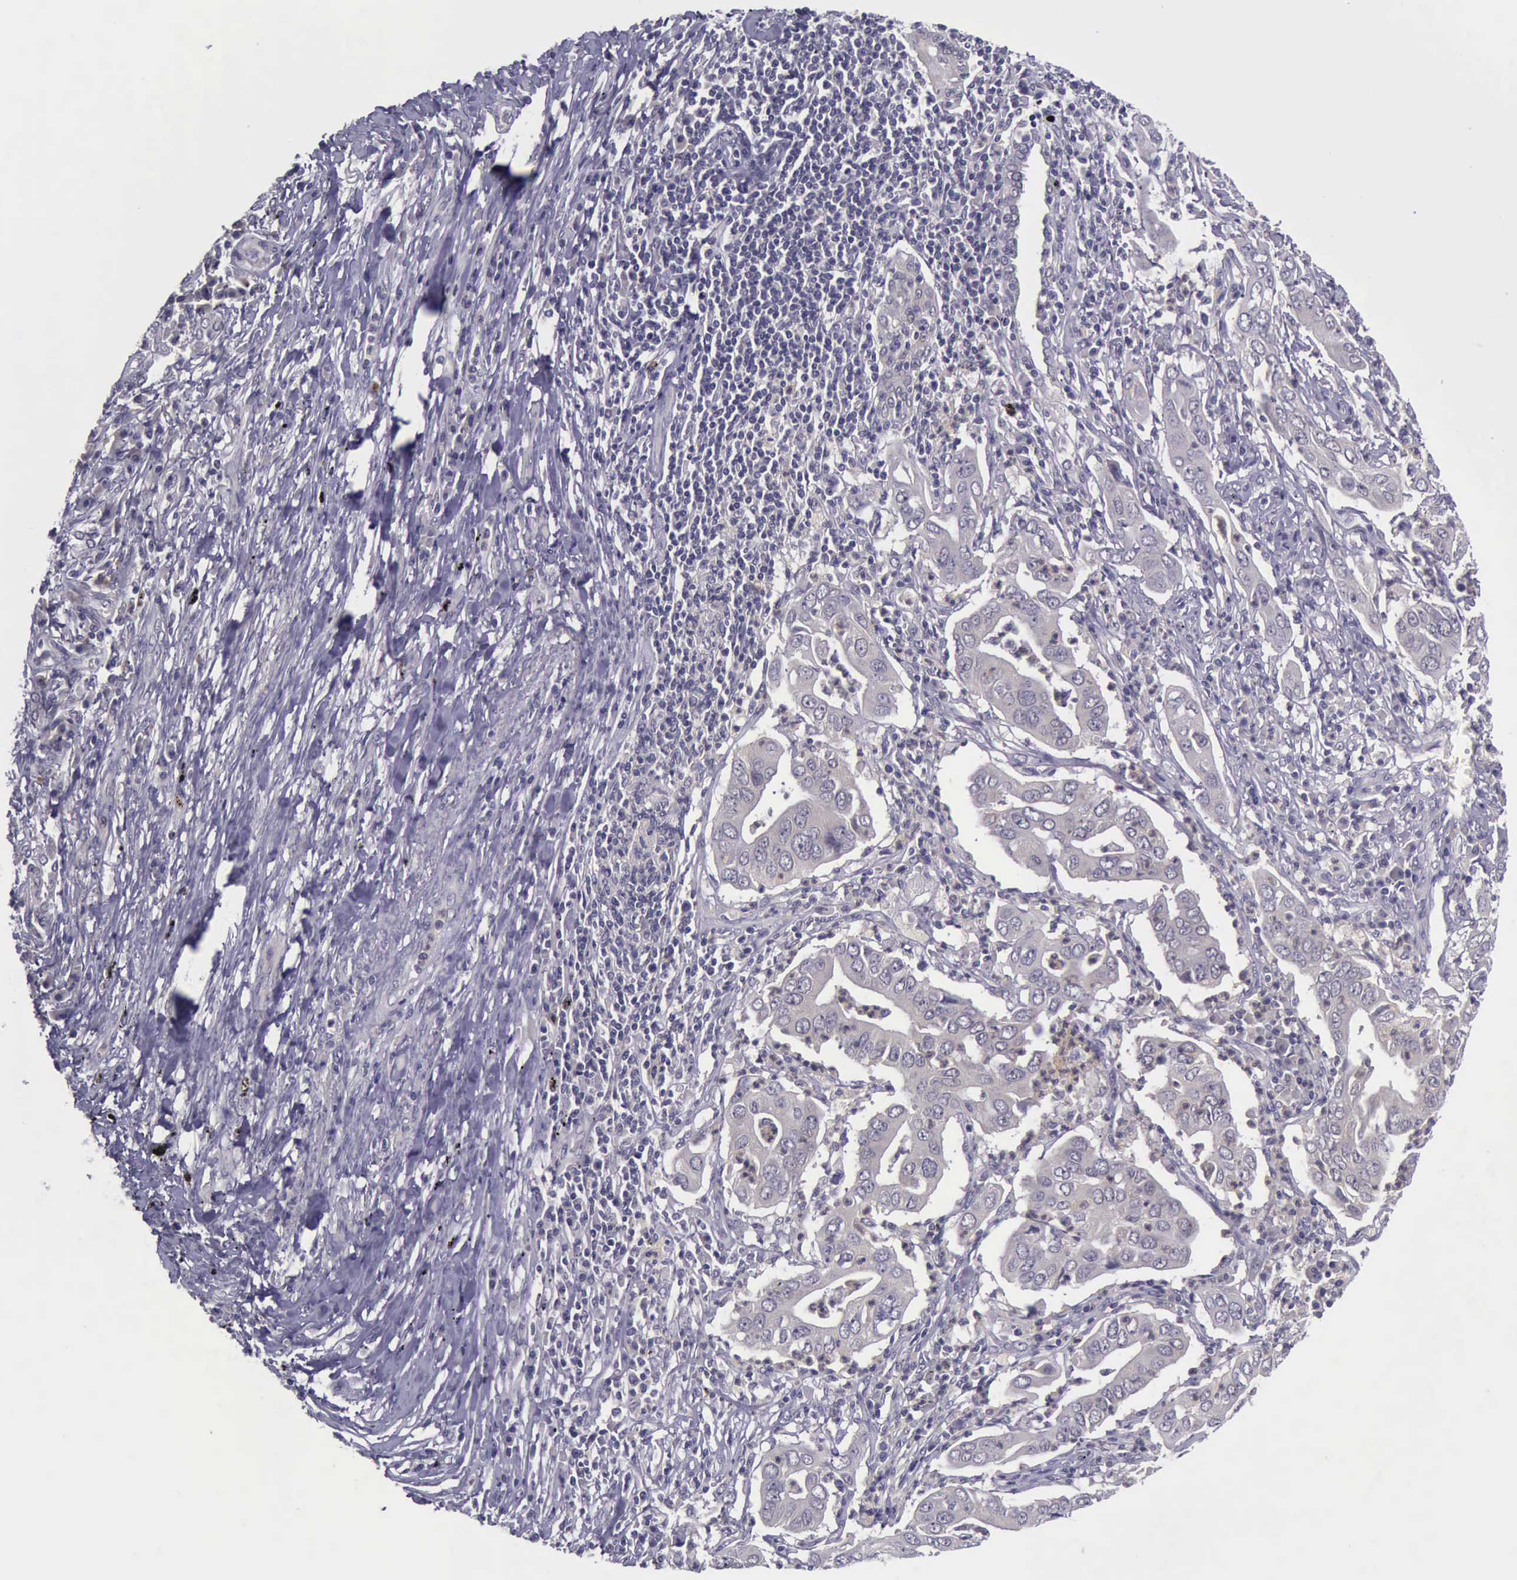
{"staining": {"intensity": "negative", "quantity": "none", "location": "none"}, "tissue": "lung cancer", "cell_type": "Tumor cells", "image_type": "cancer", "snomed": [{"axis": "morphology", "description": "Adenocarcinoma, NOS"}, {"axis": "topography", "description": "Lung"}], "caption": "IHC of human lung cancer (adenocarcinoma) exhibits no expression in tumor cells. (Stains: DAB IHC with hematoxylin counter stain, Microscopy: brightfield microscopy at high magnification).", "gene": "ARNT2", "patient": {"sex": "male", "age": 48}}